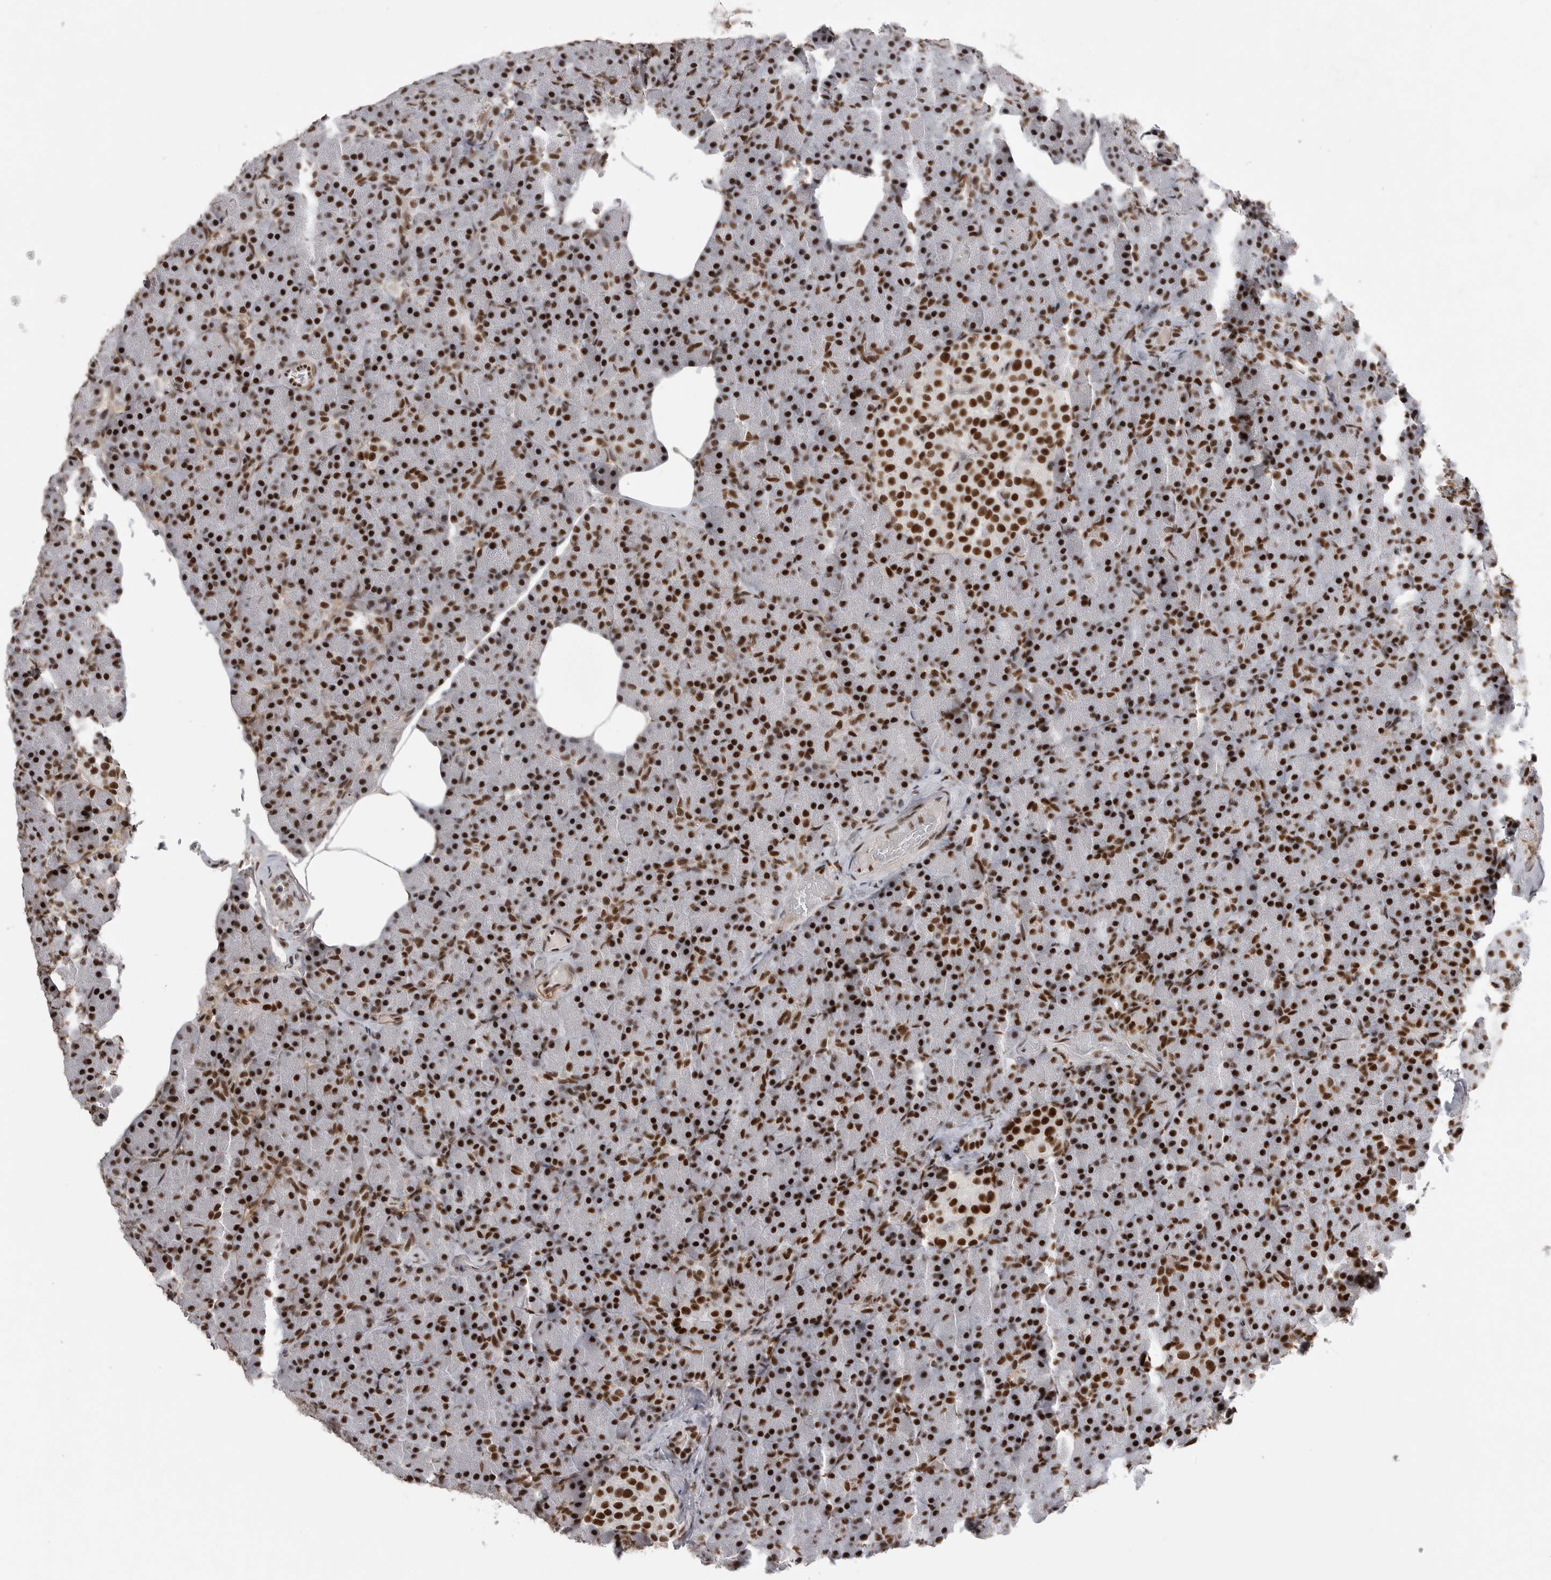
{"staining": {"intensity": "strong", "quantity": ">75%", "location": "nuclear"}, "tissue": "pancreas", "cell_type": "Exocrine glandular cells", "image_type": "normal", "snomed": [{"axis": "morphology", "description": "Normal tissue, NOS"}, {"axis": "topography", "description": "Pancreas"}], "caption": "This is a histology image of immunohistochemistry (IHC) staining of normal pancreas, which shows strong expression in the nuclear of exocrine glandular cells.", "gene": "PPP1R8", "patient": {"sex": "female", "age": 43}}